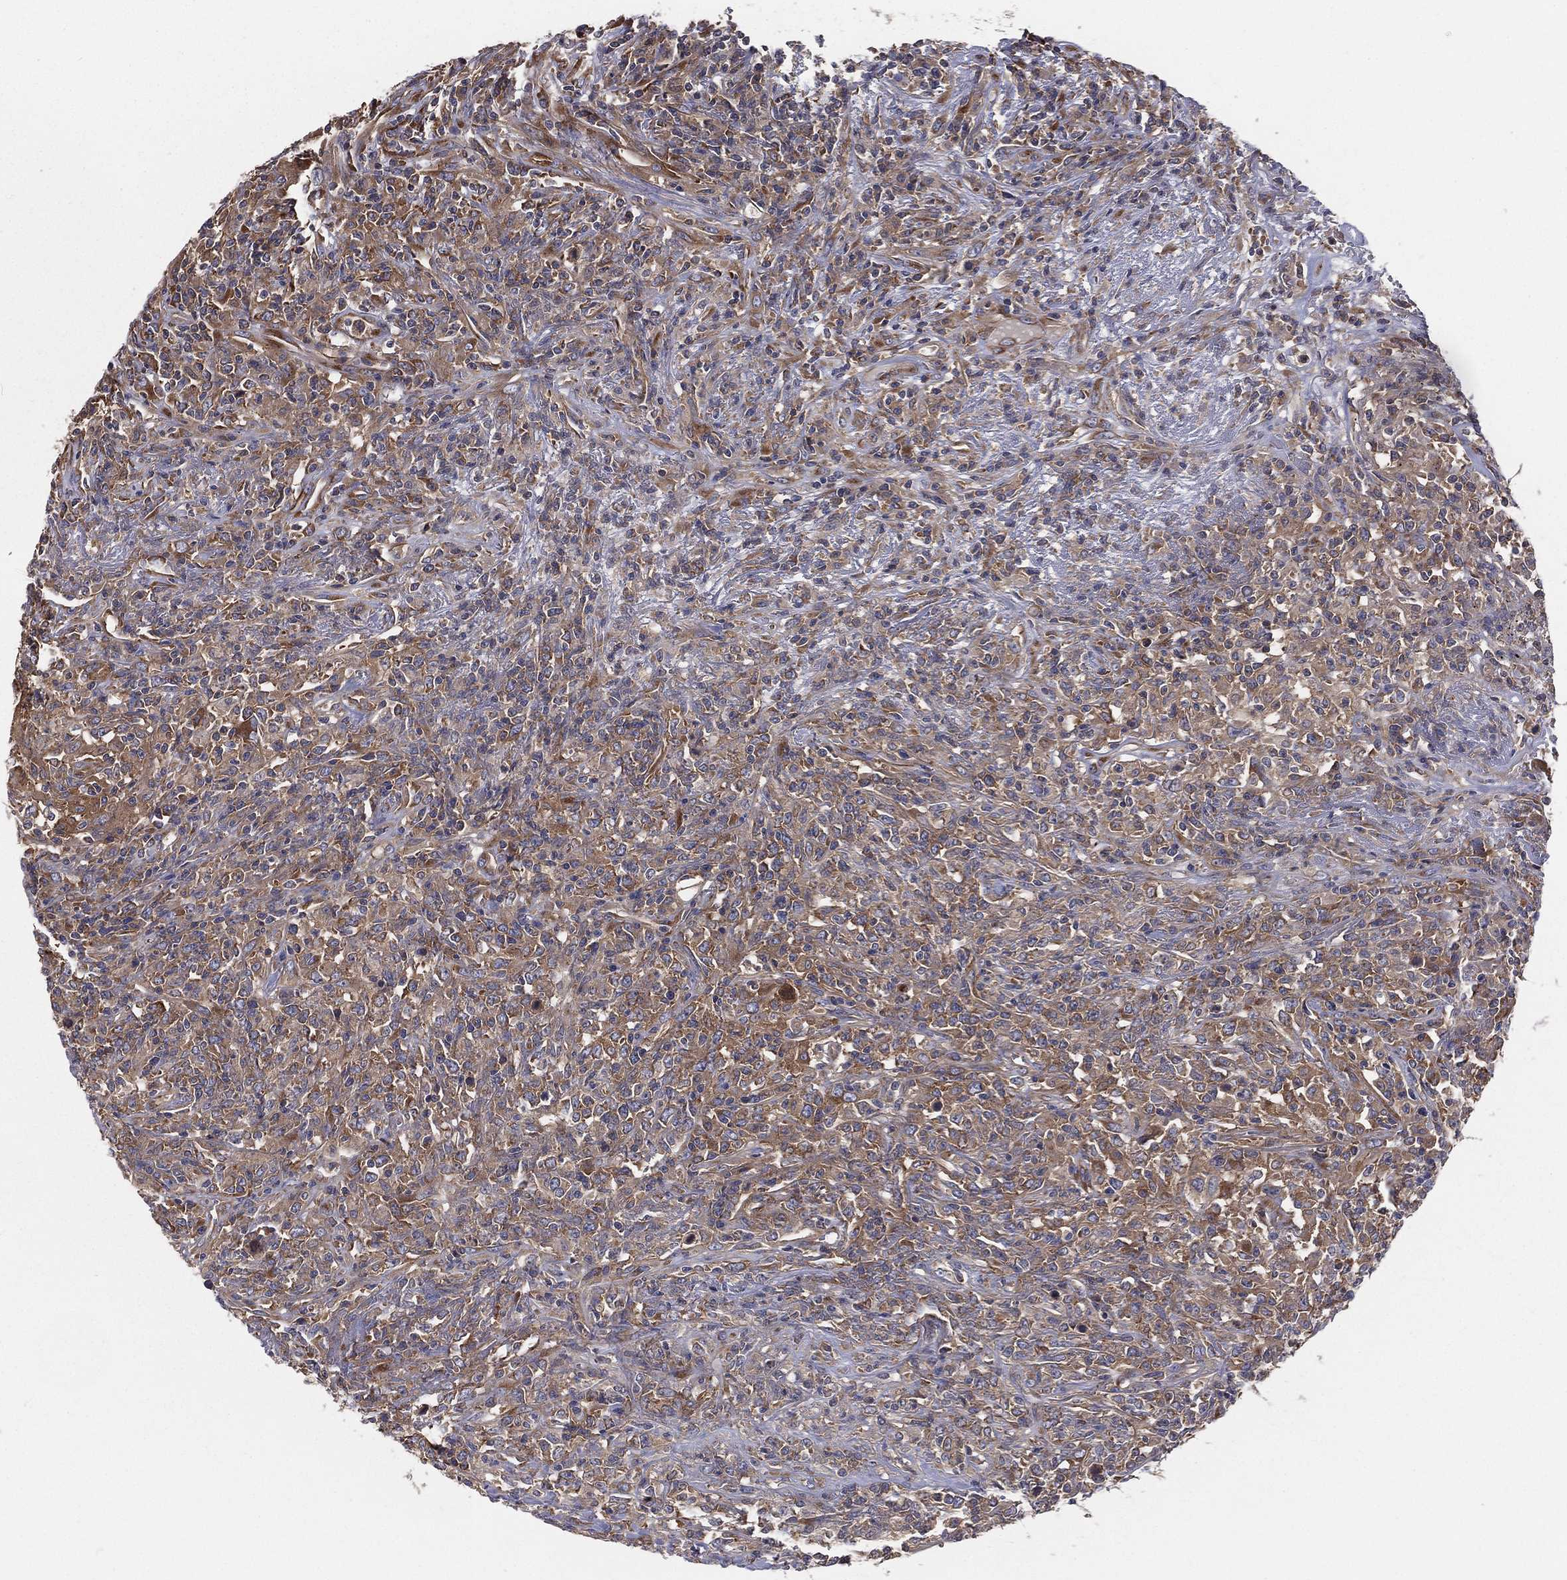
{"staining": {"intensity": "moderate", "quantity": ">75%", "location": "cytoplasmic/membranous"}, "tissue": "lymphoma", "cell_type": "Tumor cells", "image_type": "cancer", "snomed": [{"axis": "morphology", "description": "Malignant lymphoma, non-Hodgkin's type, High grade"}, {"axis": "topography", "description": "Lung"}], "caption": "High-grade malignant lymphoma, non-Hodgkin's type tissue displays moderate cytoplasmic/membranous staining in about >75% of tumor cells, visualized by immunohistochemistry.", "gene": "EIF2B5", "patient": {"sex": "male", "age": 79}}